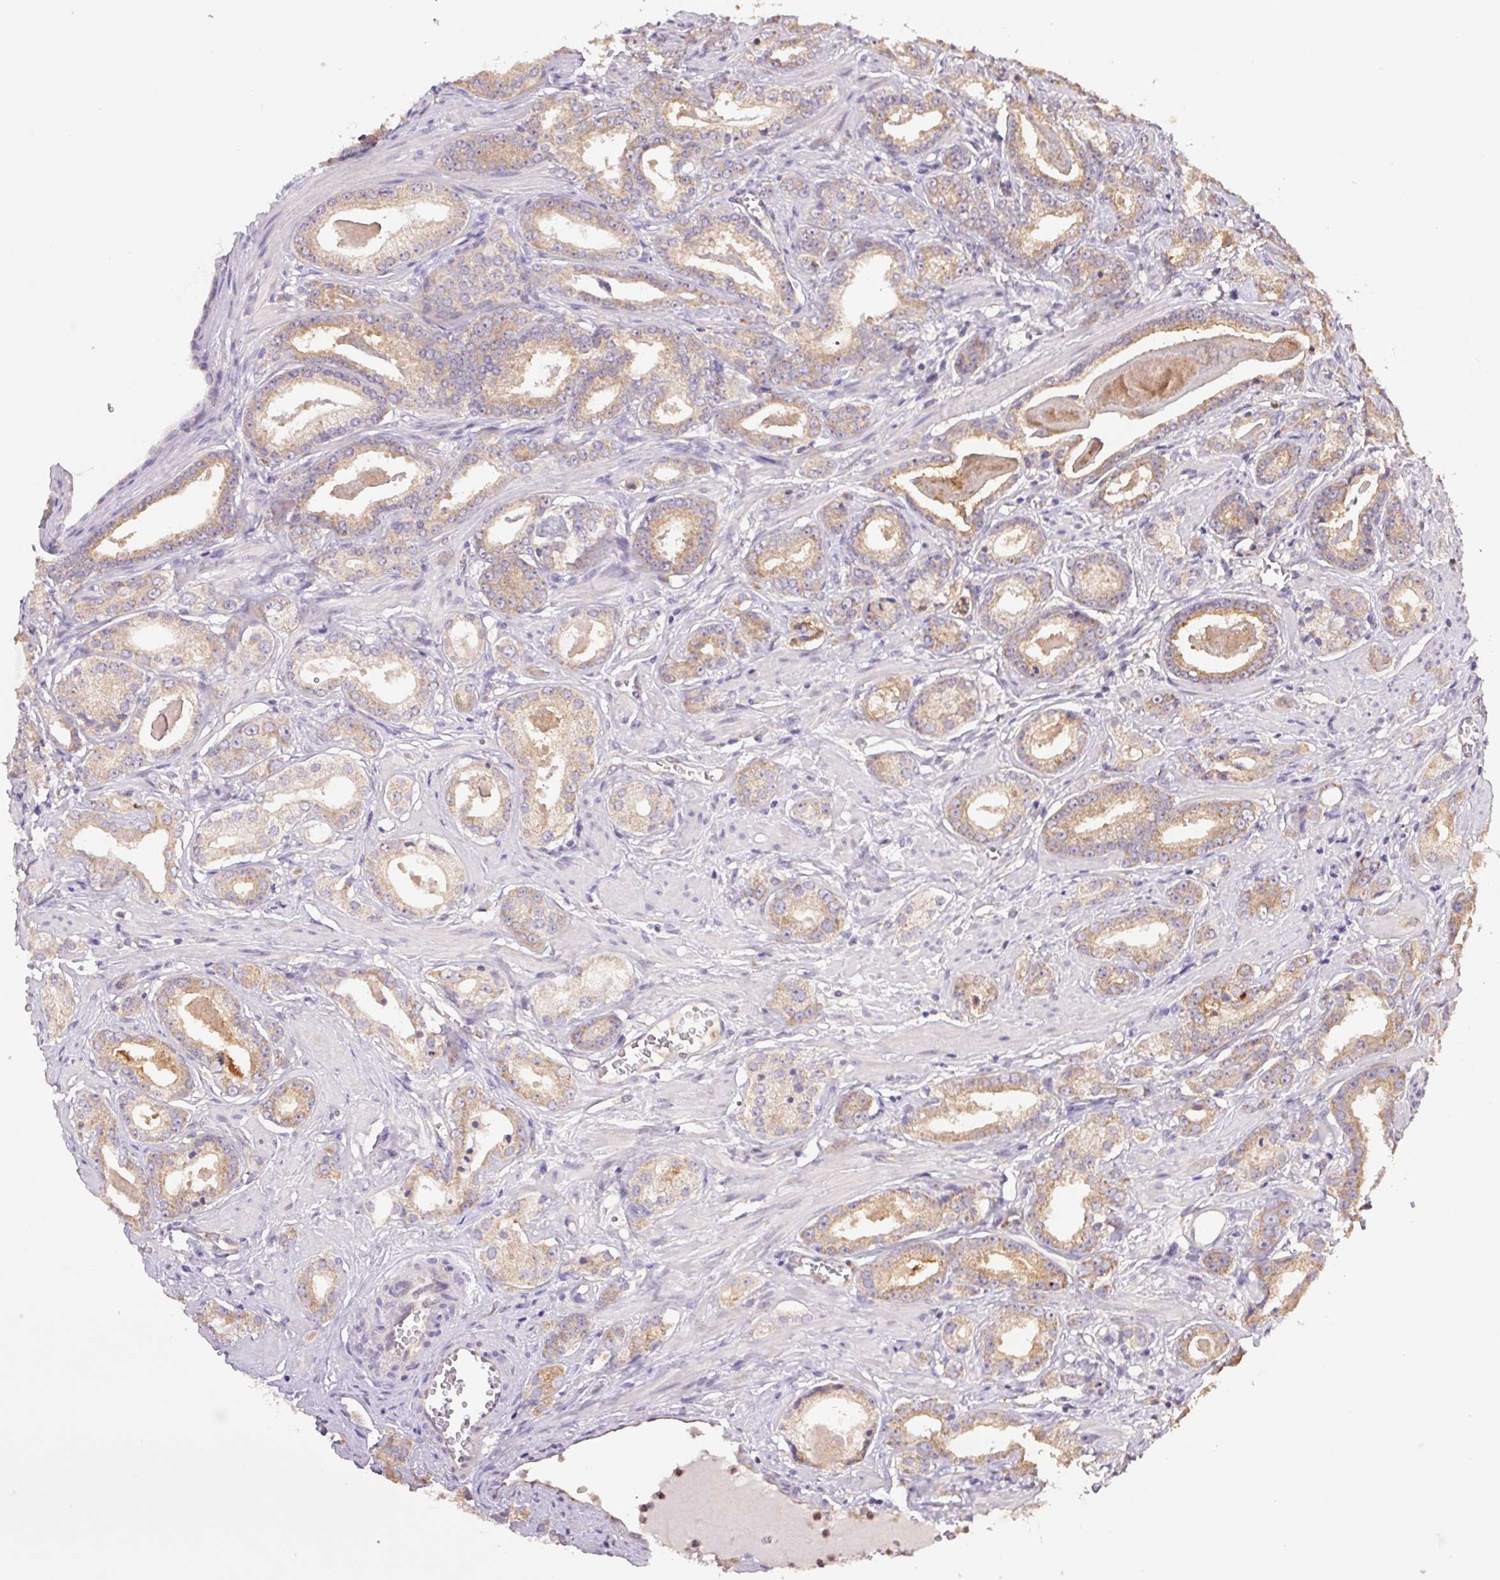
{"staining": {"intensity": "moderate", "quantity": "25%-75%", "location": "cytoplasmic/membranous"}, "tissue": "prostate cancer", "cell_type": "Tumor cells", "image_type": "cancer", "snomed": [{"axis": "morphology", "description": "Adenocarcinoma, NOS"}, {"axis": "morphology", "description": "Adenocarcinoma, Low grade"}, {"axis": "topography", "description": "Prostate"}], "caption": "Immunohistochemistry image of neoplastic tissue: human prostate cancer stained using immunohistochemistry (IHC) exhibits medium levels of moderate protein expression localized specifically in the cytoplasmic/membranous of tumor cells, appearing as a cytoplasmic/membranous brown color.", "gene": "RAB11A", "patient": {"sex": "male", "age": 64}}